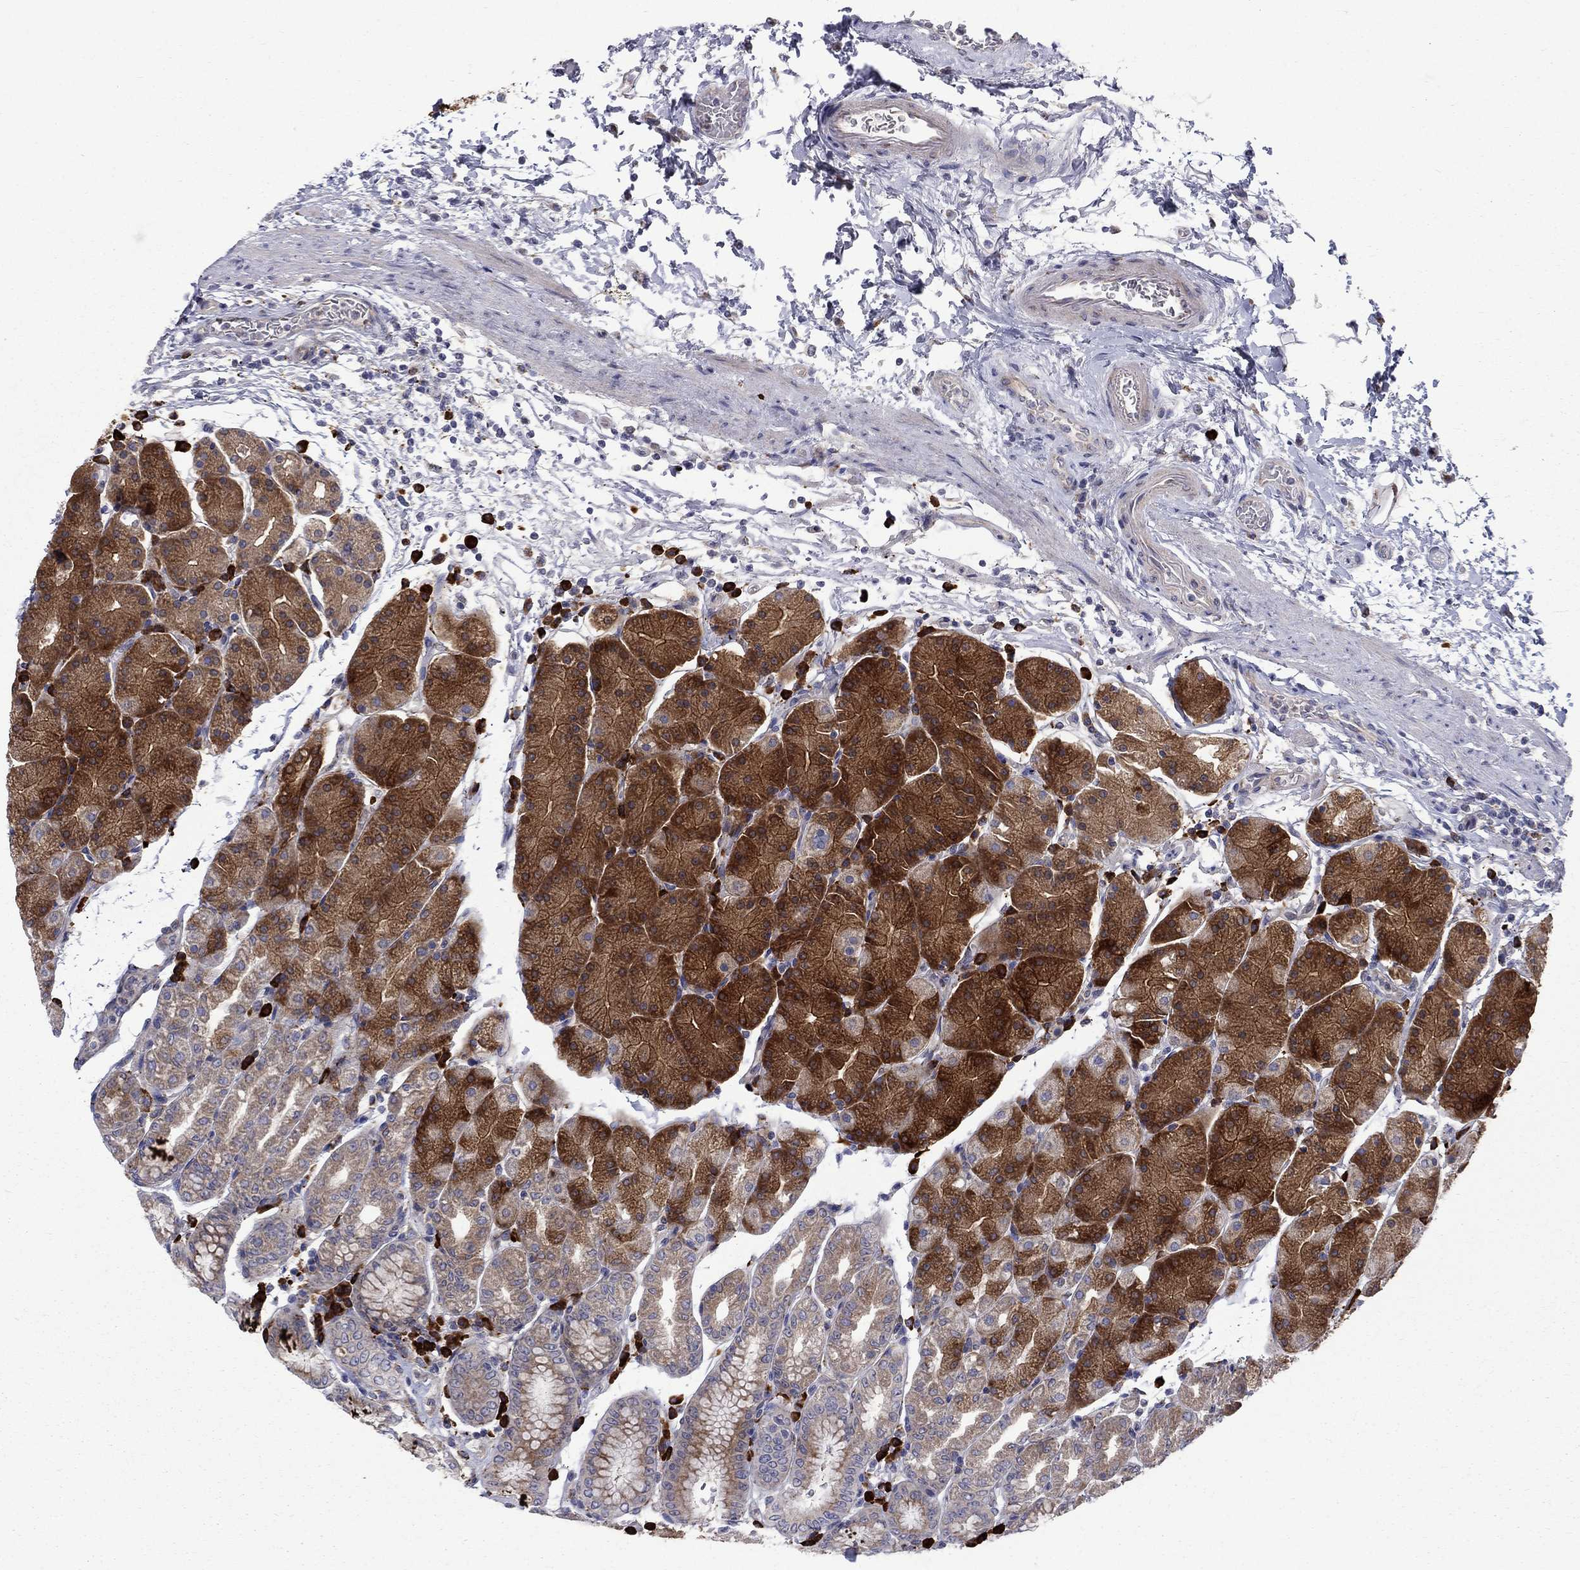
{"staining": {"intensity": "strong", "quantity": "25%-75%", "location": "cytoplasmic/membranous"}, "tissue": "stomach", "cell_type": "Glandular cells", "image_type": "normal", "snomed": [{"axis": "morphology", "description": "Normal tissue, NOS"}, {"axis": "topography", "description": "Stomach"}], "caption": "Protein staining of normal stomach demonstrates strong cytoplasmic/membranous positivity in about 25%-75% of glandular cells.", "gene": "ASNS", "patient": {"sex": "male", "age": 54}}